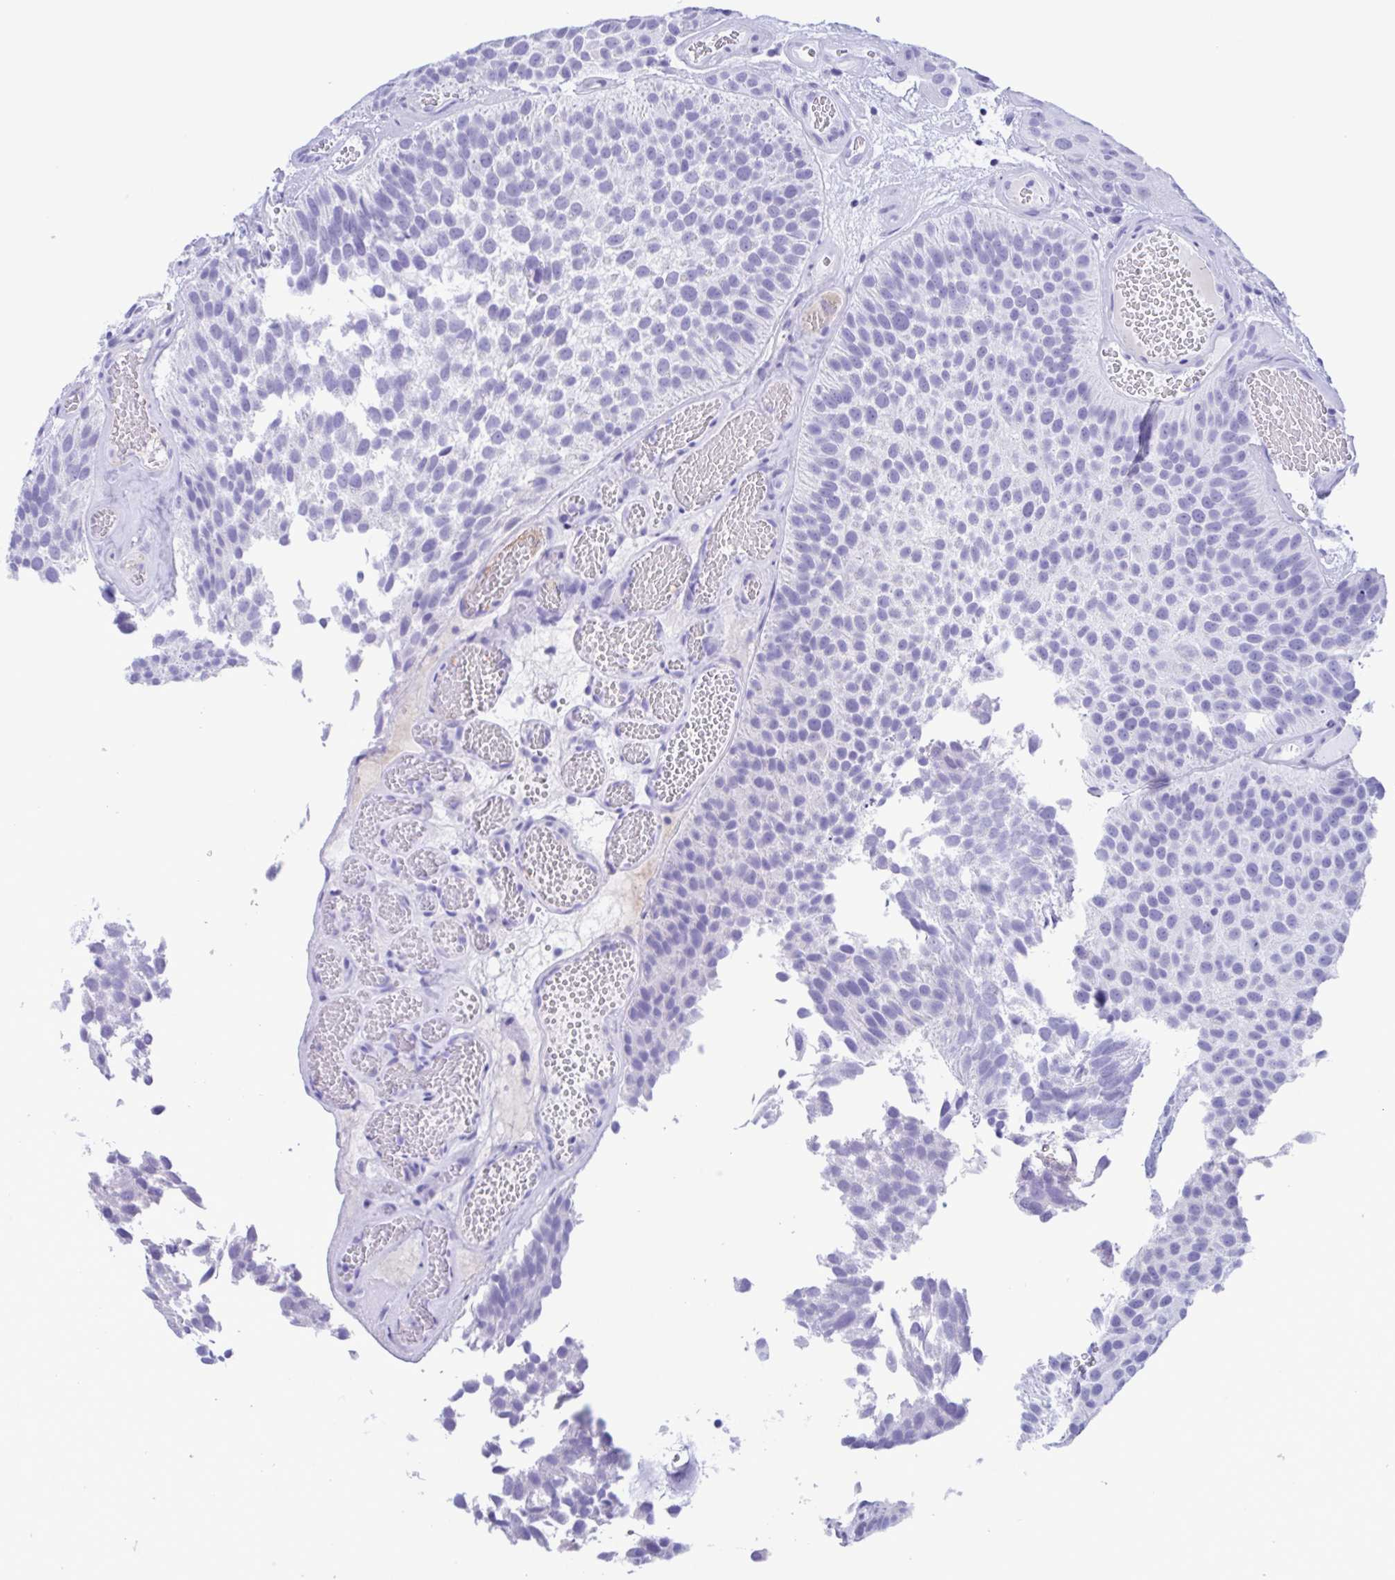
{"staining": {"intensity": "negative", "quantity": "none", "location": "none"}, "tissue": "urothelial cancer", "cell_type": "Tumor cells", "image_type": "cancer", "snomed": [{"axis": "morphology", "description": "Urothelial carcinoma, Low grade"}, {"axis": "topography", "description": "Urinary bladder"}], "caption": "Micrograph shows no significant protein expression in tumor cells of urothelial carcinoma (low-grade).", "gene": "TSPY2", "patient": {"sex": "male", "age": 76}}